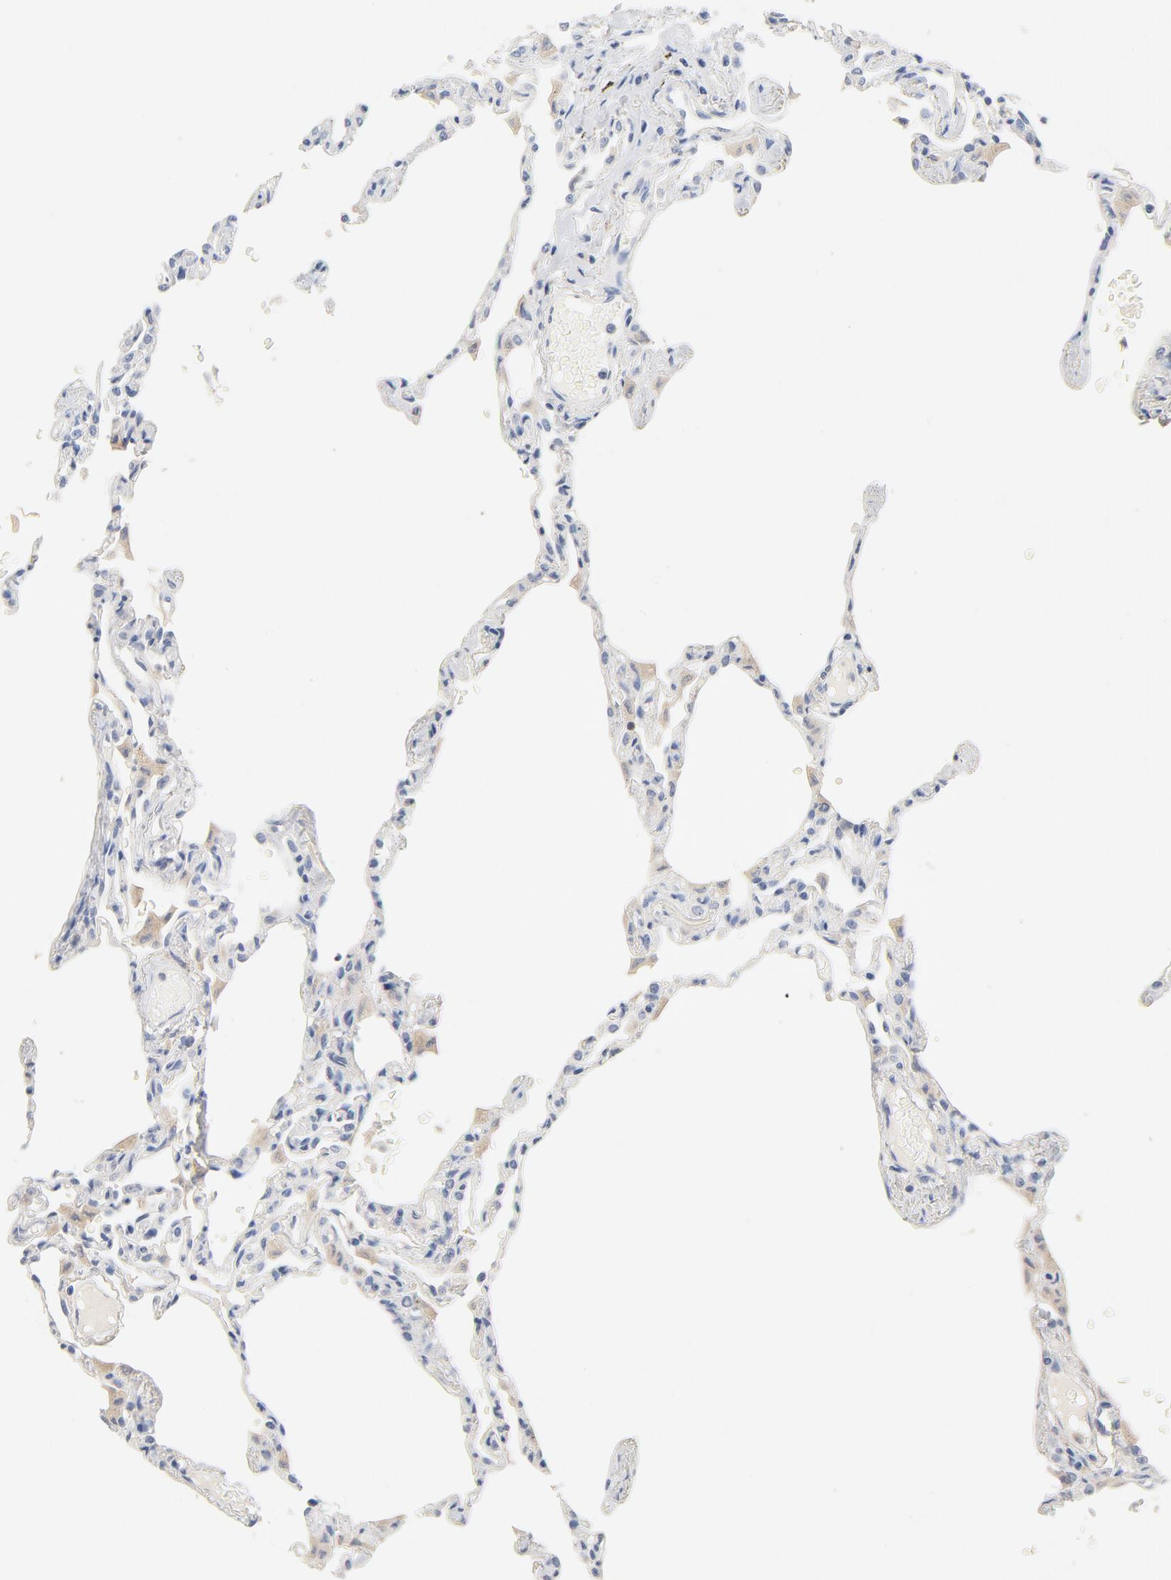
{"staining": {"intensity": "negative", "quantity": "none", "location": "none"}, "tissue": "lung", "cell_type": "Alveolar cells", "image_type": "normal", "snomed": [{"axis": "morphology", "description": "Normal tissue, NOS"}, {"axis": "topography", "description": "Lung"}], "caption": "Immunohistochemistry of normal human lung demonstrates no positivity in alveolar cells.", "gene": "STAT1", "patient": {"sex": "female", "age": 49}}